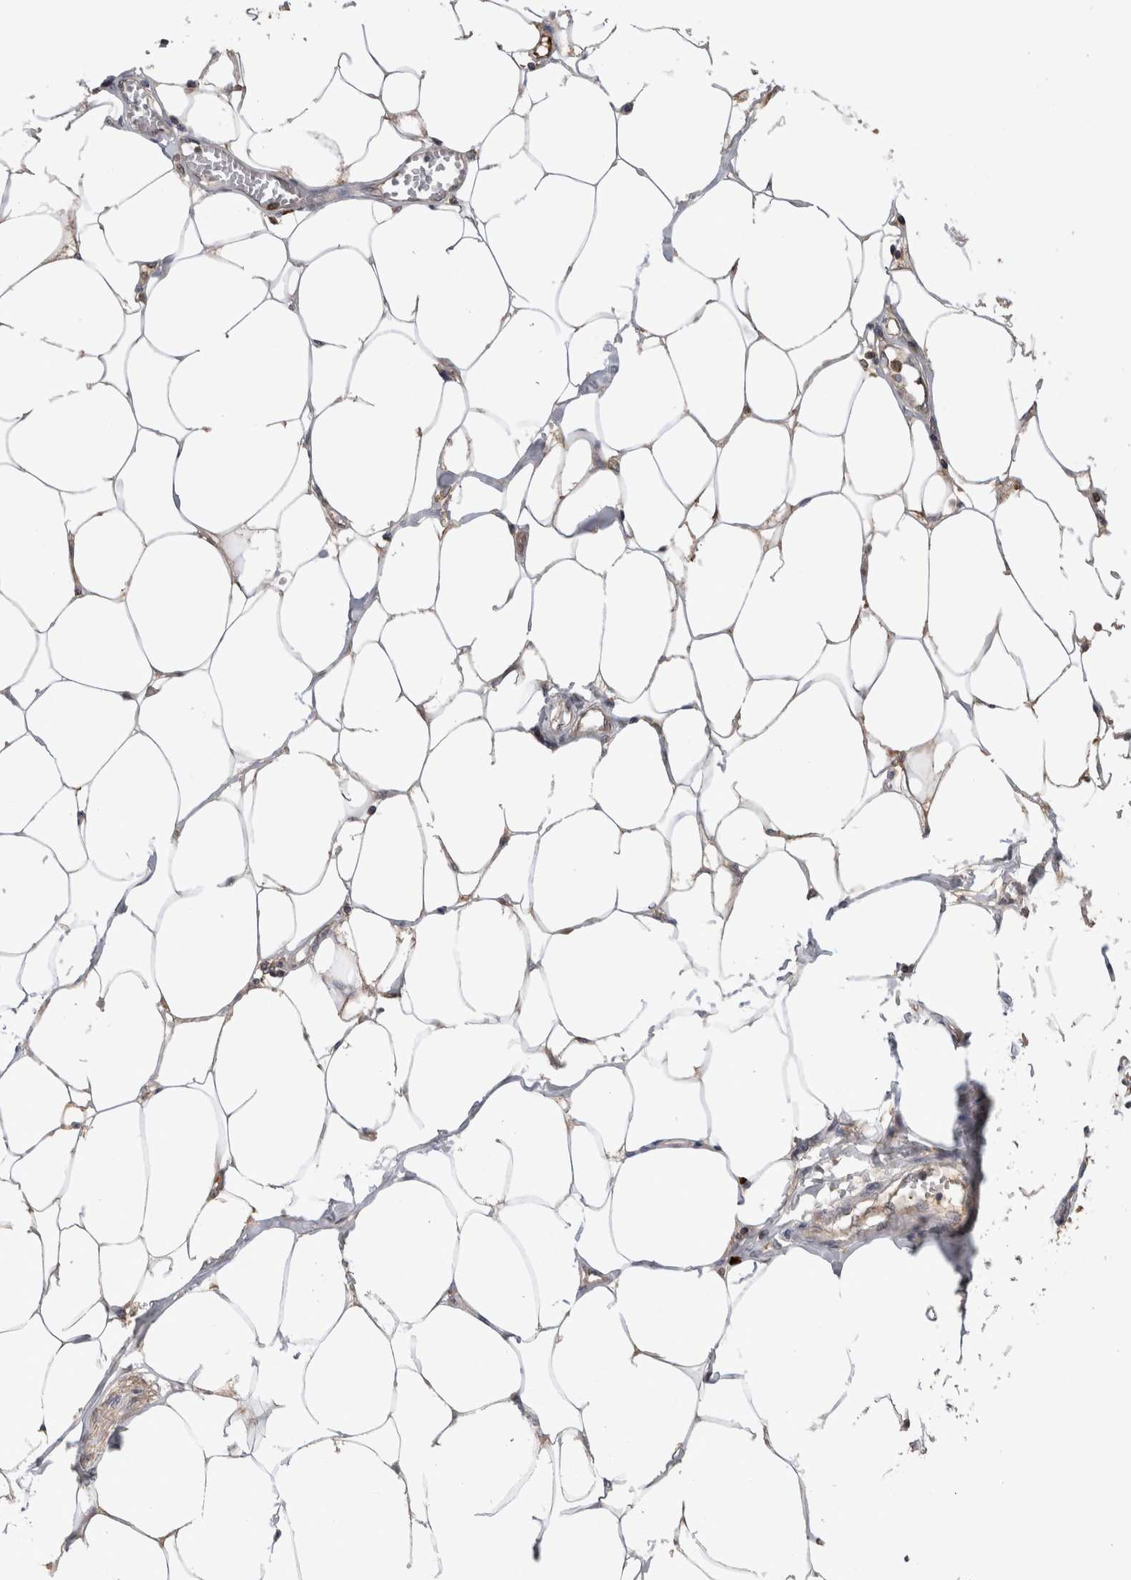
{"staining": {"intensity": "moderate", "quantity": "25%-75%", "location": "cytoplasmic/membranous"}, "tissue": "adipose tissue", "cell_type": "Adipocytes", "image_type": "normal", "snomed": [{"axis": "morphology", "description": "Normal tissue, NOS"}, {"axis": "morphology", "description": "Adenocarcinoma, NOS"}, {"axis": "topography", "description": "Colon"}, {"axis": "topography", "description": "Peripheral nerve tissue"}], "caption": "Immunohistochemical staining of benign human adipose tissue shows 25%-75% levels of moderate cytoplasmic/membranous protein staining in approximately 25%-75% of adipocytes. The protein is shown in brown color, while the nuclei are stained blue.", "gene": "PPP3CC", "patient": {"sex": "male", "age": 14}}